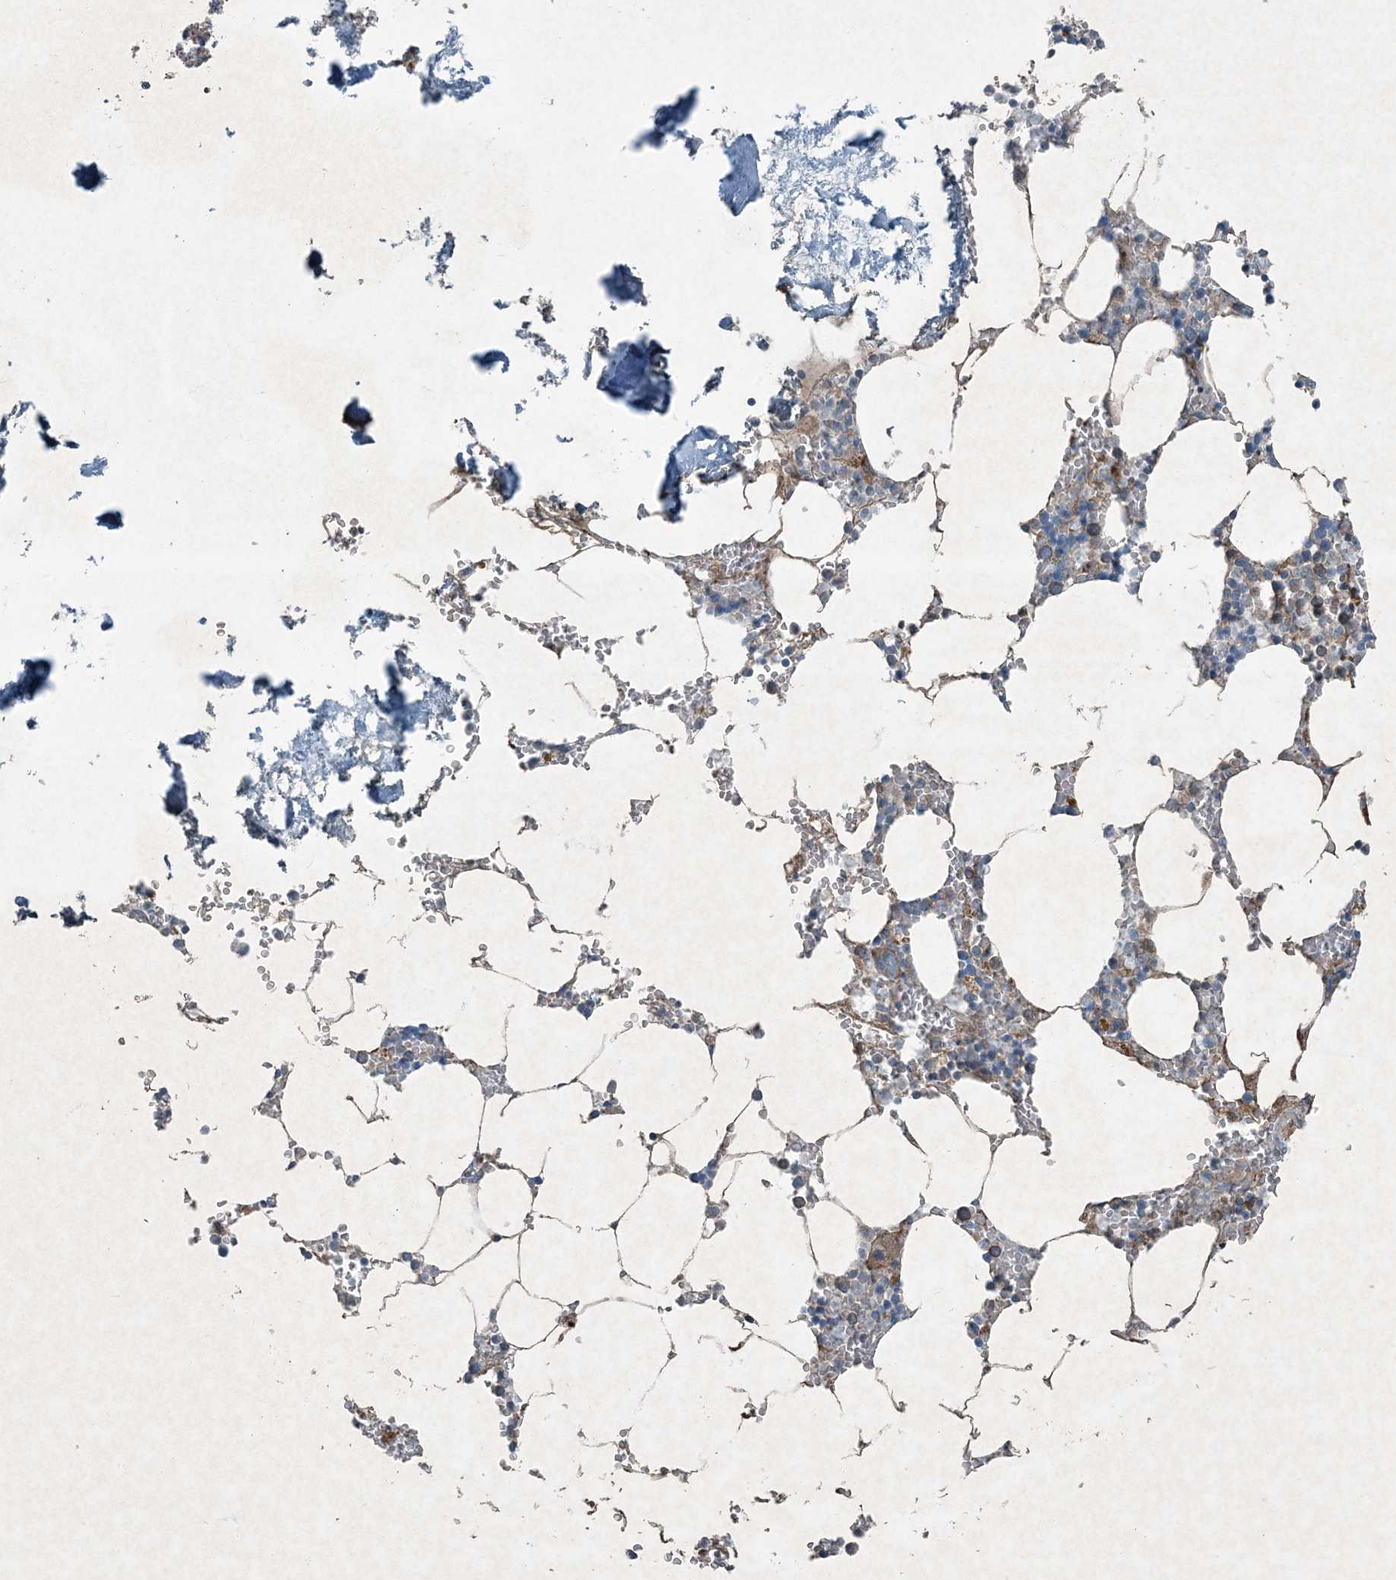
{"staining": {"intensity": "negative", "quantity": "none", "location": "none"}, "tissue": "bone marrow", "cell_type": "Hematopoietic cells", "image_type": "normal", "snomed": [{"axis": "morphology", "description": "Normal tissue, NOS"}, {"axis": "topography", "description": "Bone marrow"}], "caption": "Immunohistochemistry histopathology image of benign bone marrow: human bone marrow stained with DAB exhibits no significant protein positivity in hematopoietic cells.", "gene": "APOM", "patient": {"sex": "male", "age": 70}}